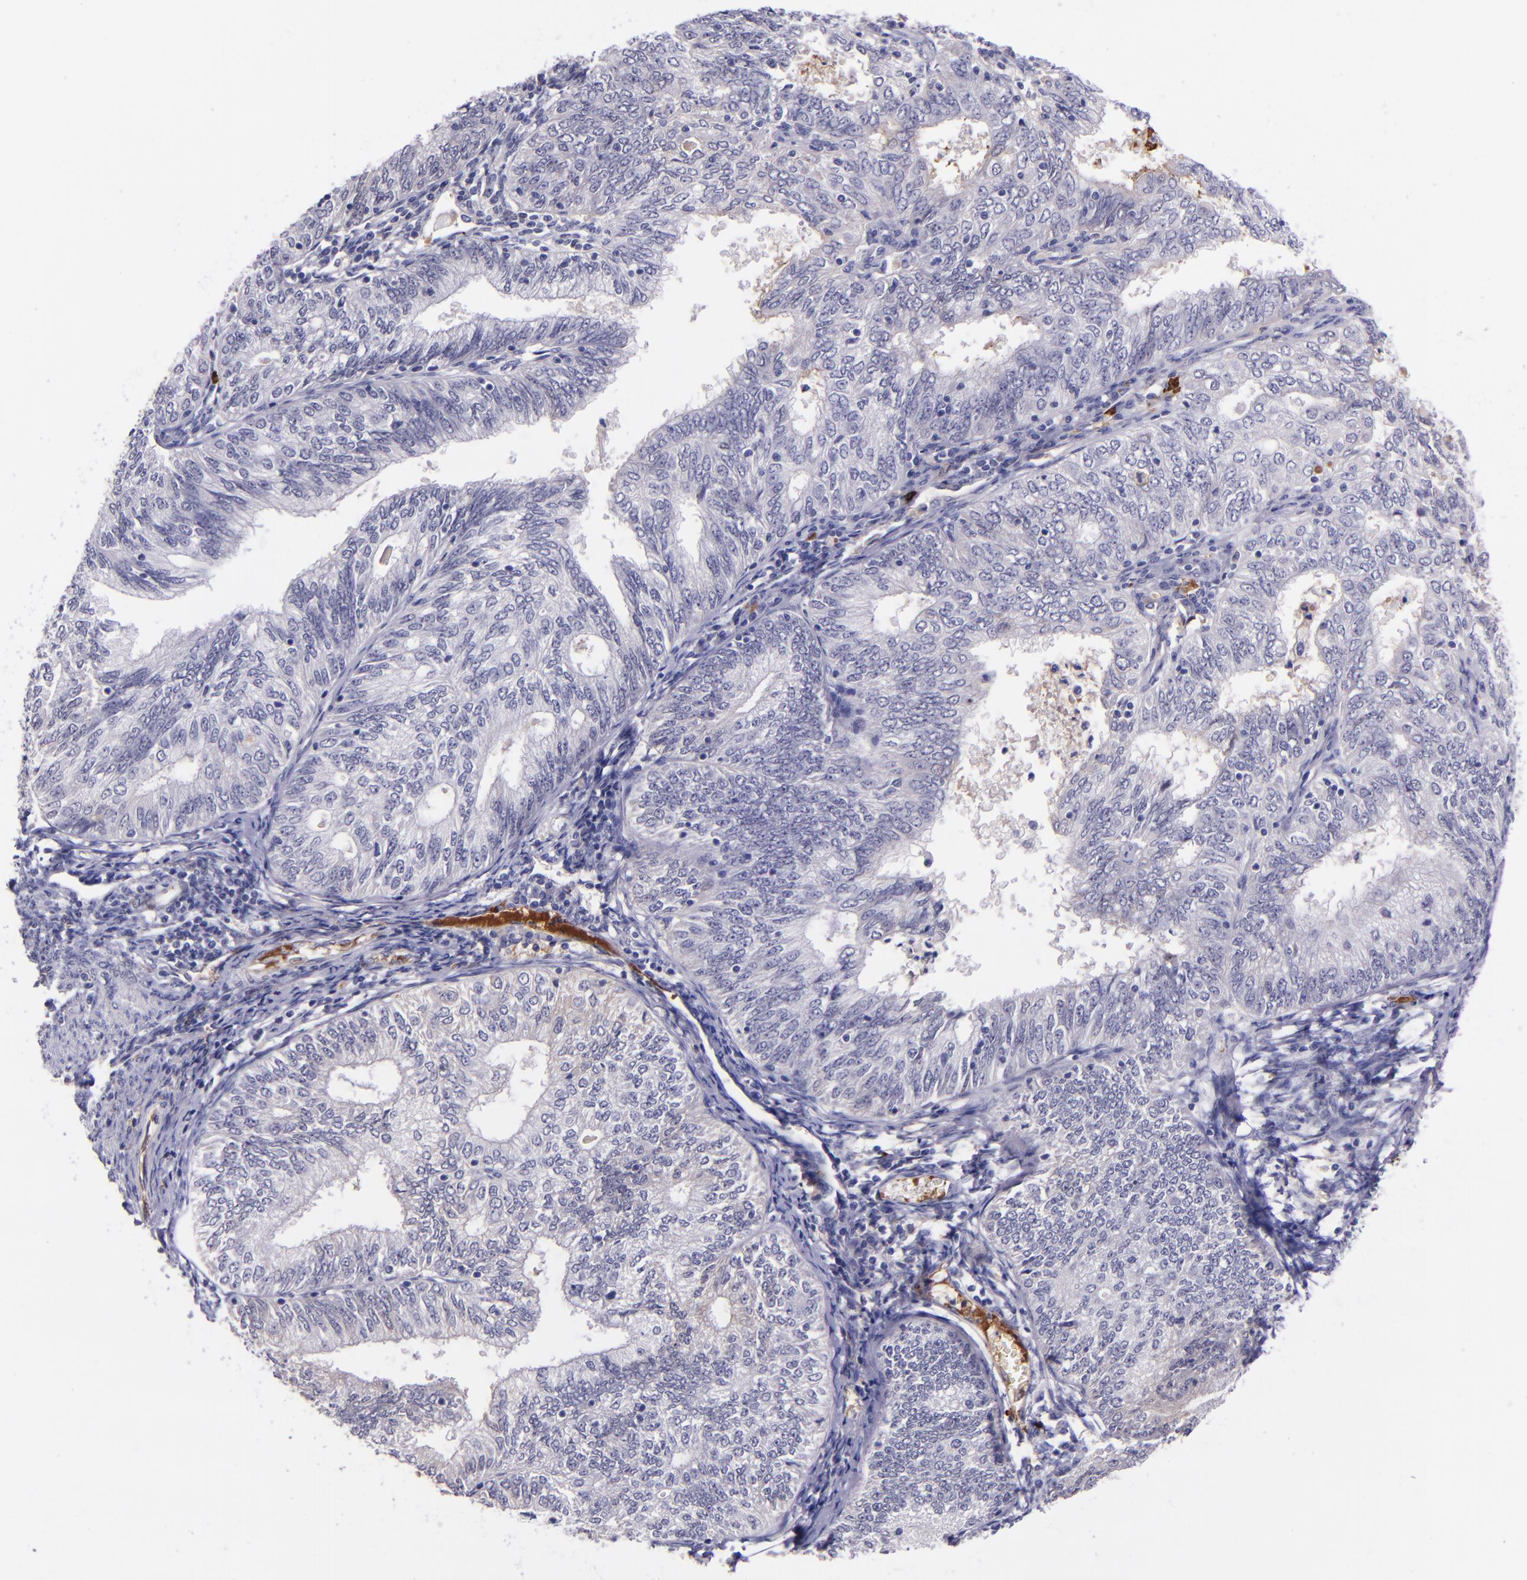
{"staining": {"intensity": "negative", "quantity": "none", "location": "none"}, "tissue": "endometrial cancer", "cell_type": "Tumor cells", "image_type": "cancer", "snomed": [{"axis": "morphology", "description": "Adenocarcinoma, NOS"}, {"axis": "topography", "description": "Endometrium"}], "caption": "This photomicrograph is of endometrial cancer (adenocarcinoma) stained with immunohistochemistry (IHC) to label a protein in brown with the nuclei are counter-stained blue. There is no positivity in tumor cells.", "gene": "KNG1", "patient": {"sex": "female", "age": 69}}